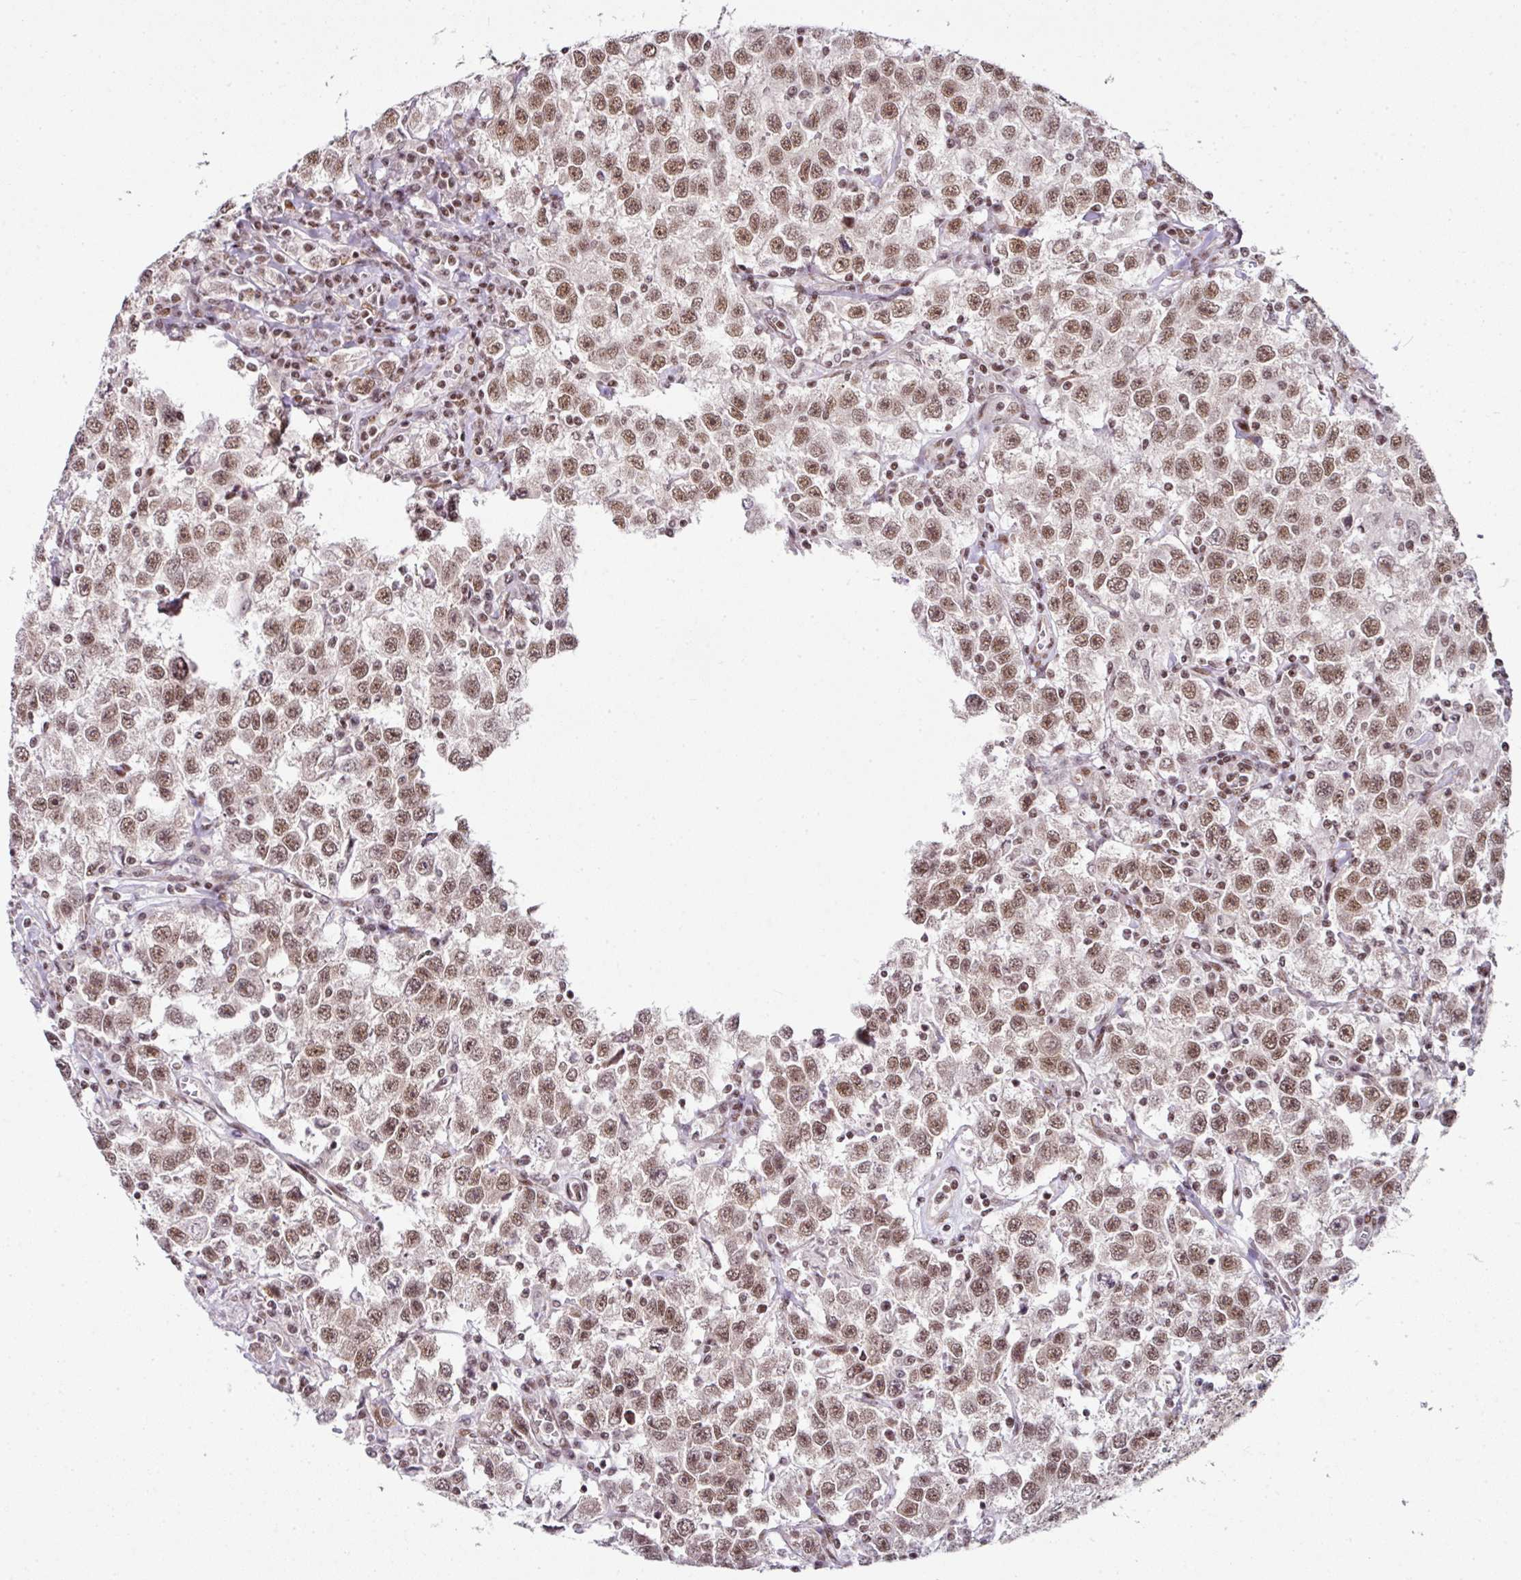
{"staining": {"intensity": "moderate", "quantity": ">75%", "location": "nuclear"}, "tissue": "testis cancer", "cell_type": "Tumor cells", "image_type": "cancer", "snomed": [{"axis": "morphology", "description": "Seminoma, NOS"}, {"axis": "topography", "description": "Testis"}], "caption": "An IHC micrograph of neoplastic tissue is shown. Protein staining in brown shows moderate nuclear positivity in testis seminoma within tumor cells.", "gene": "NFYA", "patient": {"sex": "male", "age": 41}}